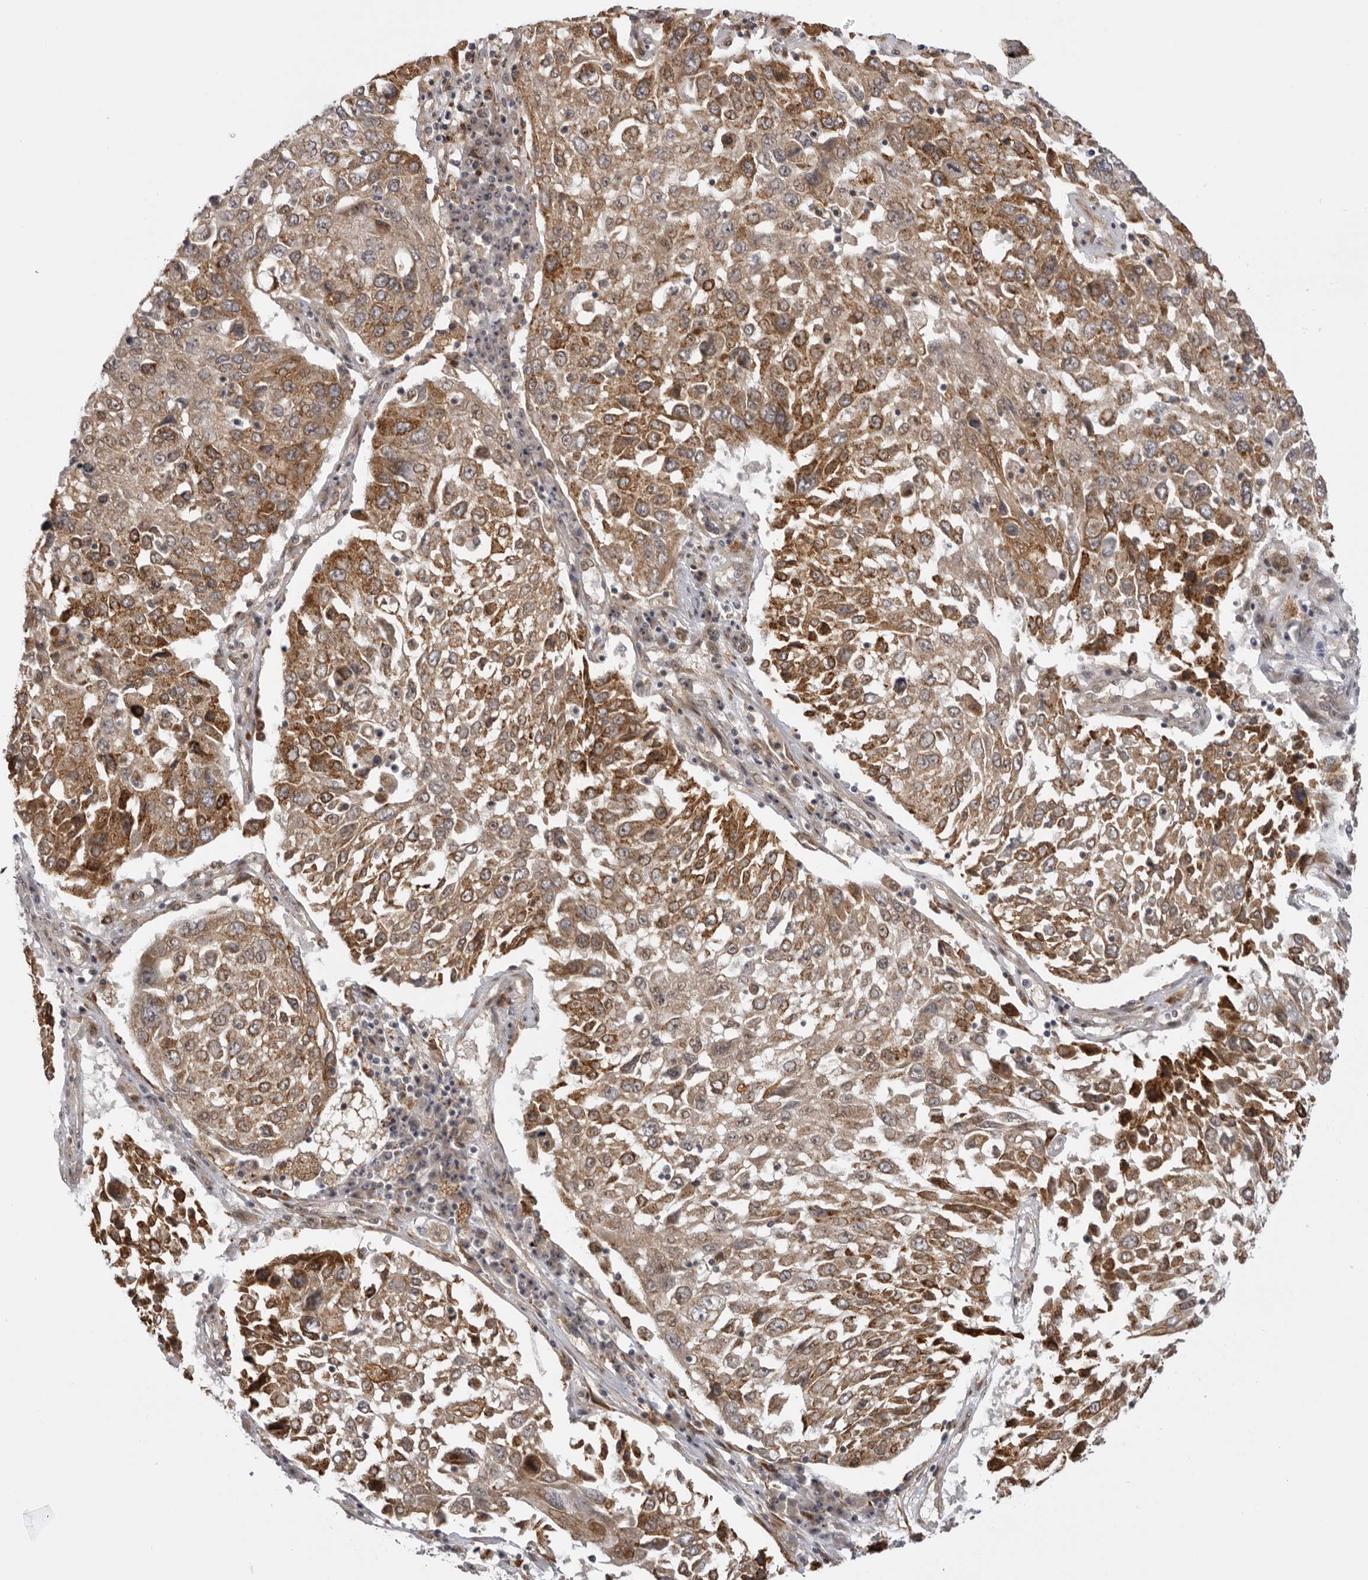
{"staining": {"intensity": "moderate", "quantity": ">75%", "location": "cytoplasmic/membranous"}, "tissue": "lung cancer", "cell_type": "Tumor cells", "image_type": "cancer", "snomed": [{"axis": "morphology", "description": "Squamous cell carcinoma, NOS"}, {"axis": "topography", "description": "Lung"}], "caption": "IHC (DAB (3,3'-diaminobenzidine)) staining of human lung cancer displays moderate cytoplasmic/membranous protein staining in approximately >75% of tumor cells.", "gene": "DNAH14", "patient": {"sex": "male", "age": 65}}